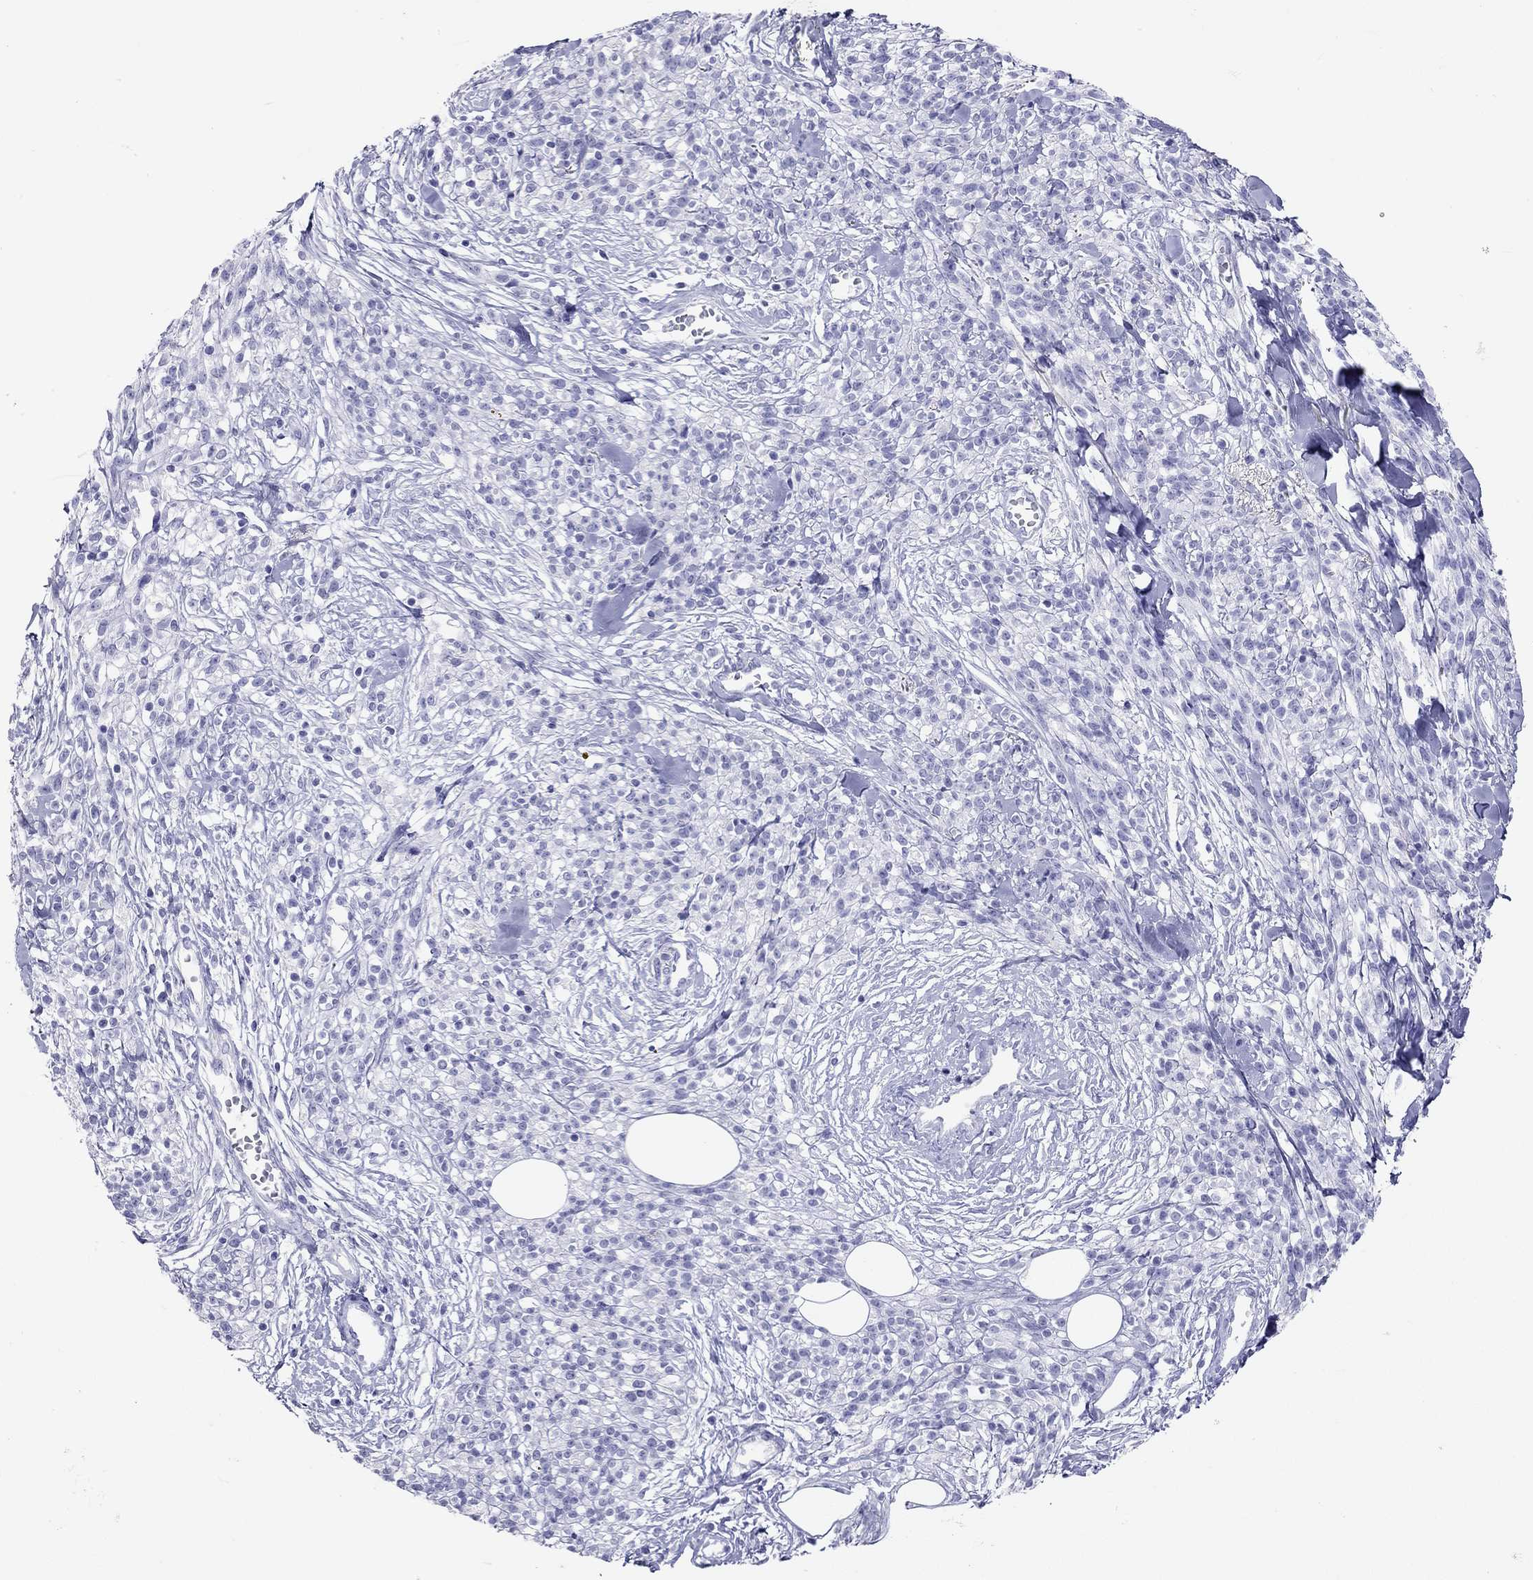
{"staining": {"intensity": "negative", "quantity": "none", "location": "none"}, "tissue": "melanoma", "cell_type": "Tumor cells", "image_type": "cancer", "snomed": [{"axis": "morphology", "description": "Malignant melanoma, NOS"}, {"axis": "topography", "description": "Skin"}, {"axis": "topography", "description": "Skin of trunk"}], "caption": "A histopathology image of human malignant melanoma is negative for staining in tumor cells.", "gene": "HLA-DQB2", "patient": {"sex": "male", "age": 74}}